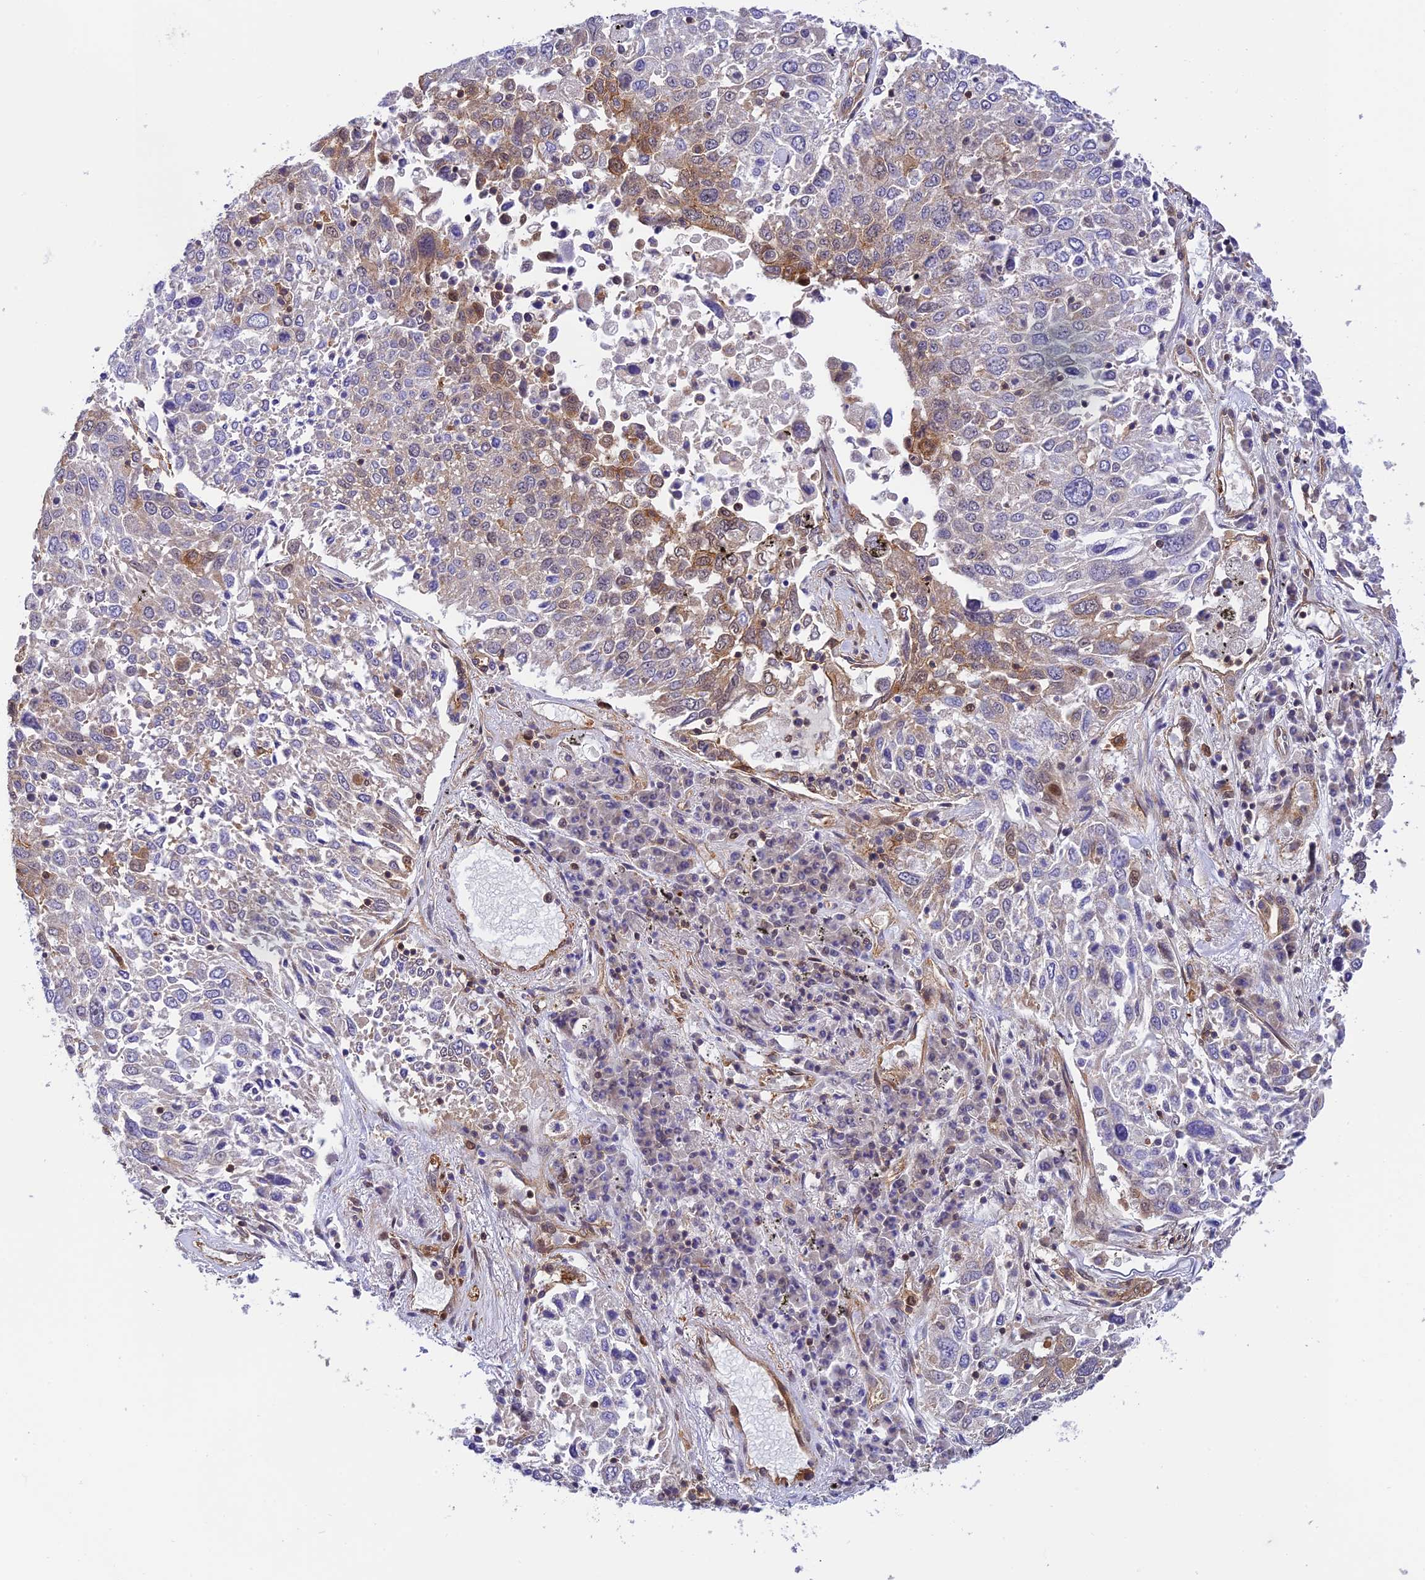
{"staining": {"intensity": "moderate", "quantity": "<25%", "location": "cytoplasmic/membranous"}, "tissue": "lung cancer", "cell_type": "Tumor cells", "image_type": "cancer", "snomed": [{"axis": "morphology", "description": "Squamous cell carcinoma, NOS"}, {"axis": "topography", "description": "Lung"}], "caption": "Lung cancer stained with immunohistochemistry displays moderate cytoplasmic/membranous staining in approximately <25% of tumor cells.", "gene": "EVI5L", "patient": {"sex": "male", "age": 65}}